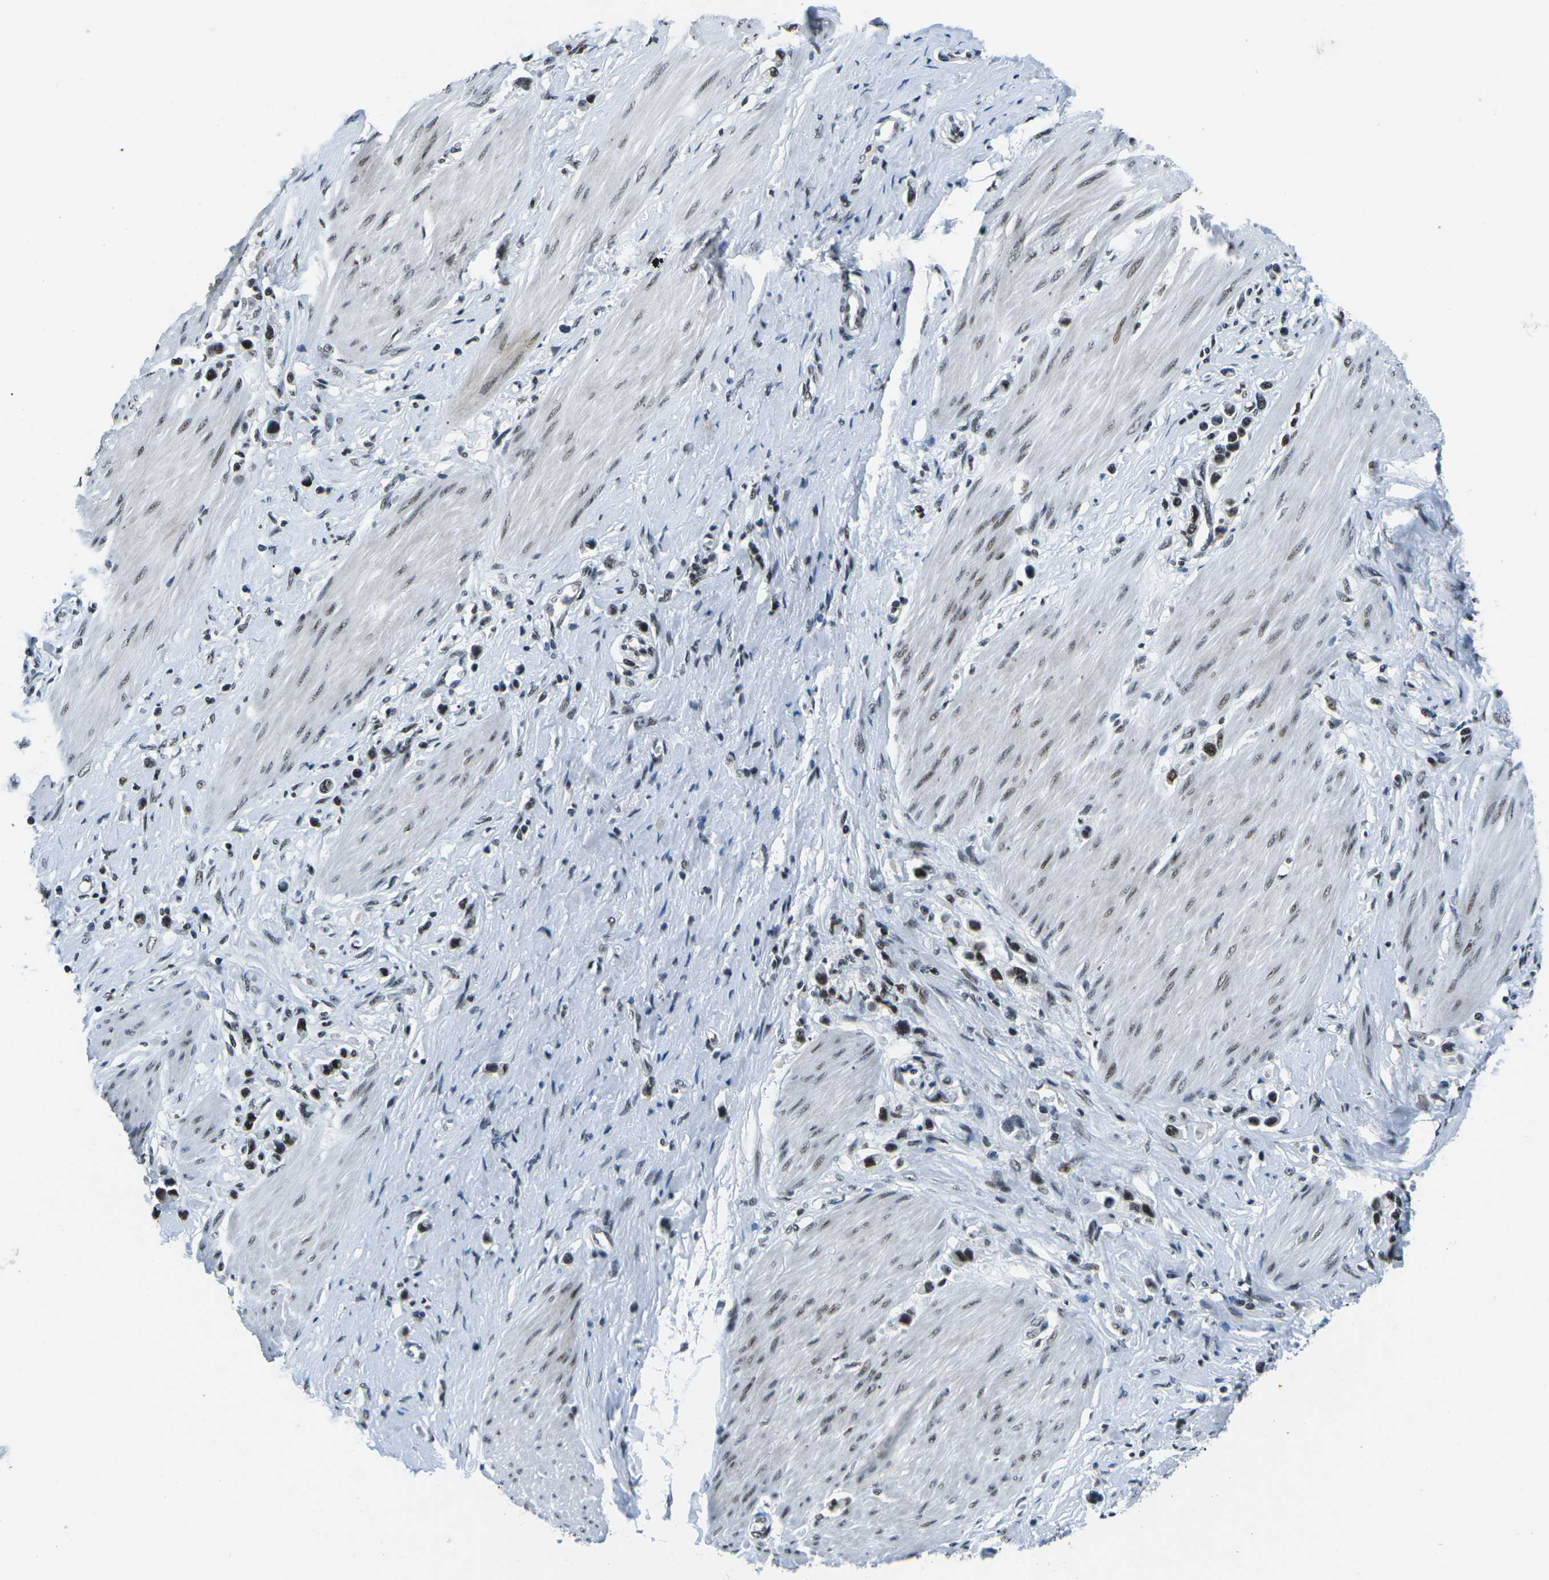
{"staining": {"intensity": "strong", "quantity": ">75%", "location": "nuclear"}, "tissue": "stomach cancer", "cell_type": "Tumor cells", "image_type": "cancer", "snomed": [{"axis": "morphology", "description": "Adenocarcinoma, NOS"}, {"axis": "topography", "description": "Stomach"}], "caption": "The micrograph shows immunohistochemical staining of stomach adenocarcinoma. There is strong nuclear expression is appreciated in approximately >75% of tumor cells.", "gene": "RBL2", "patient": {"sex": "female", "age": 65}}